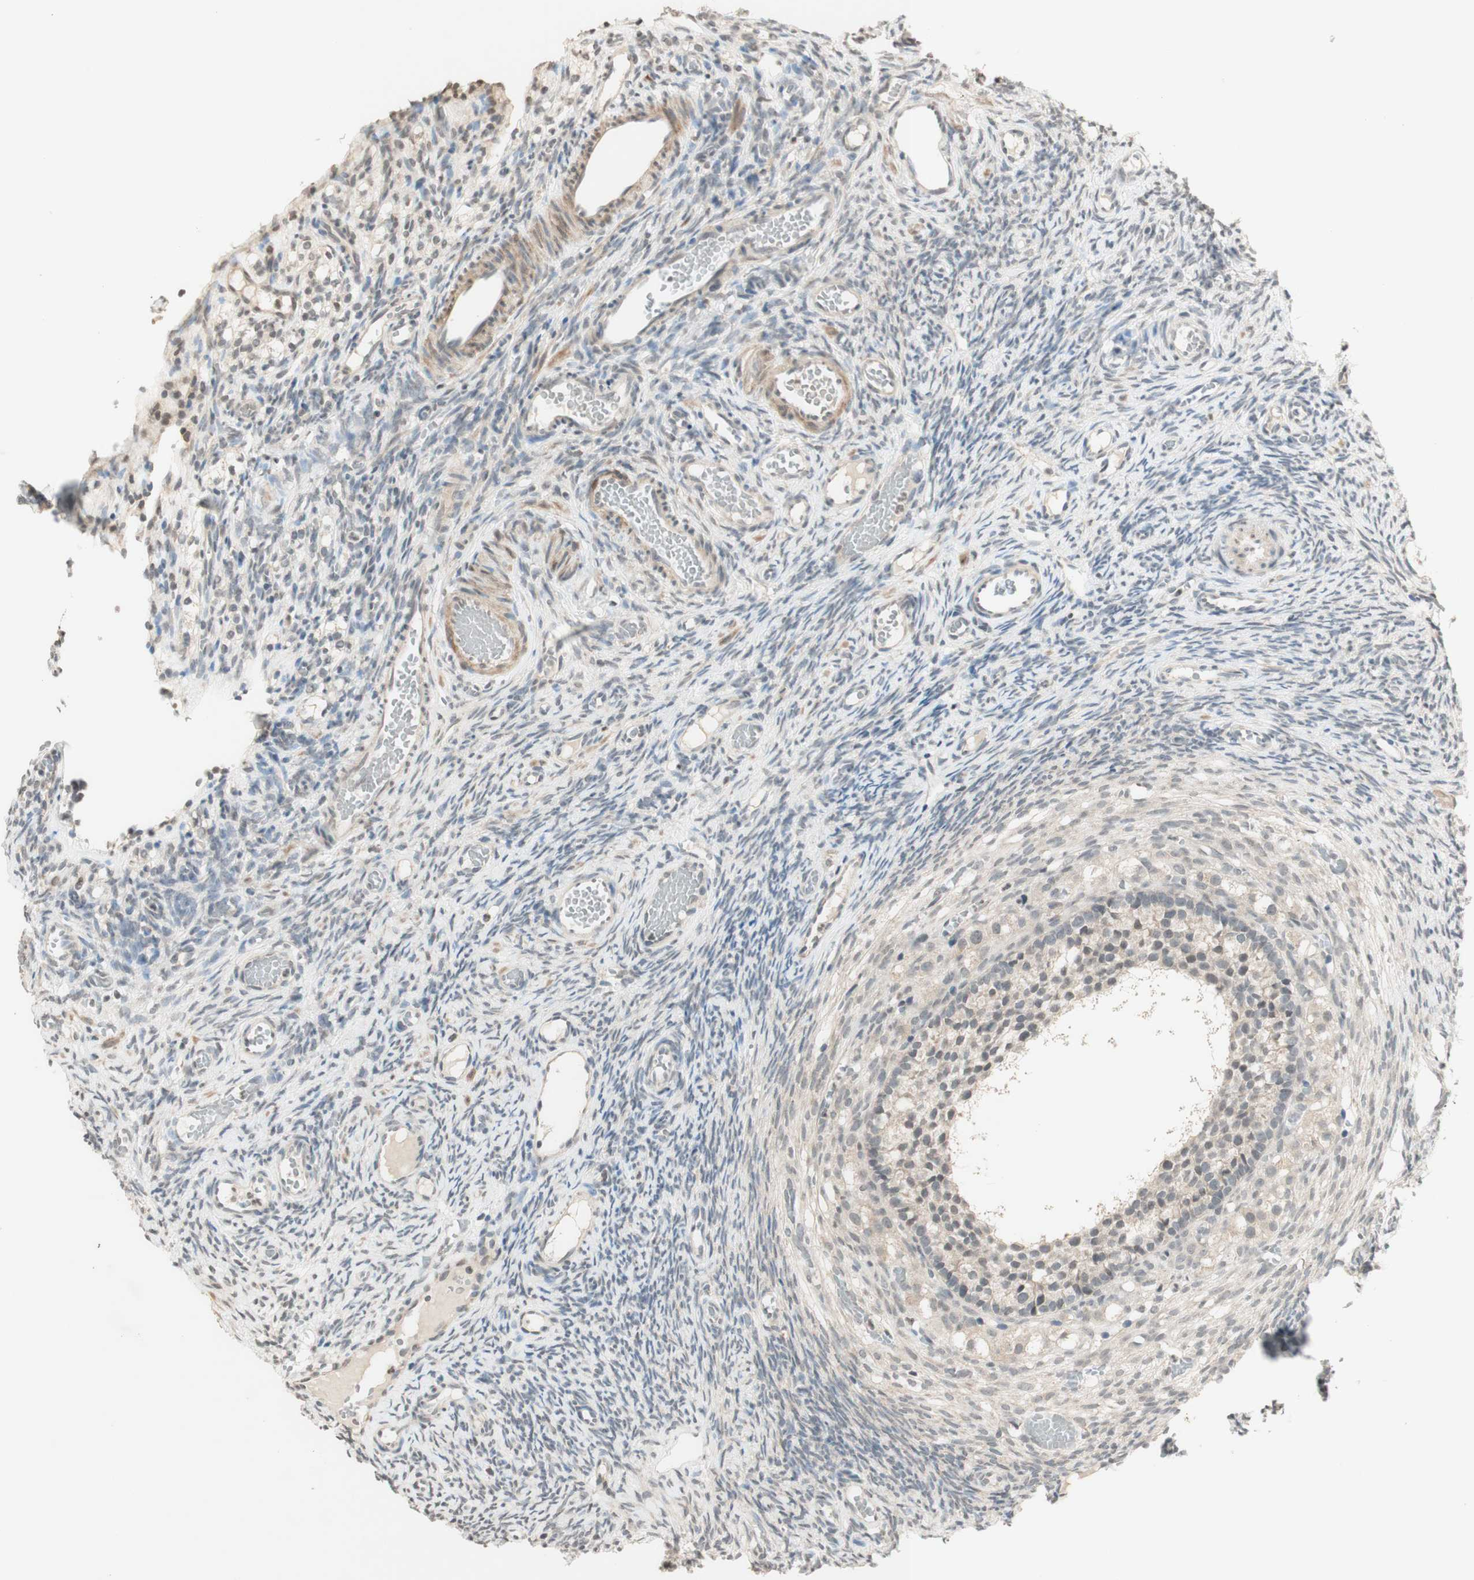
{"staining": {"intensity": "weak", "quantity": ">75%", "location": "cytoplasmic/membranous"}, "tissue": "ovary", "cell_type": "Follicle cells", "image_type": "normal", "snomed": [{"axis": "morphology", "description": "Normal tissue, NOS"}, {"axis": "topography", "description": "Ovary"}], "caption": "A high-resolution histopathology image shows immunohistochemistry (IHC) staining of normal ovary, which shows weak cytoplasmic/membranous positivity in approximately >75% of follicle cells.", "gene": "GLI1", "patient": {"sex": "female", "age": 35}}